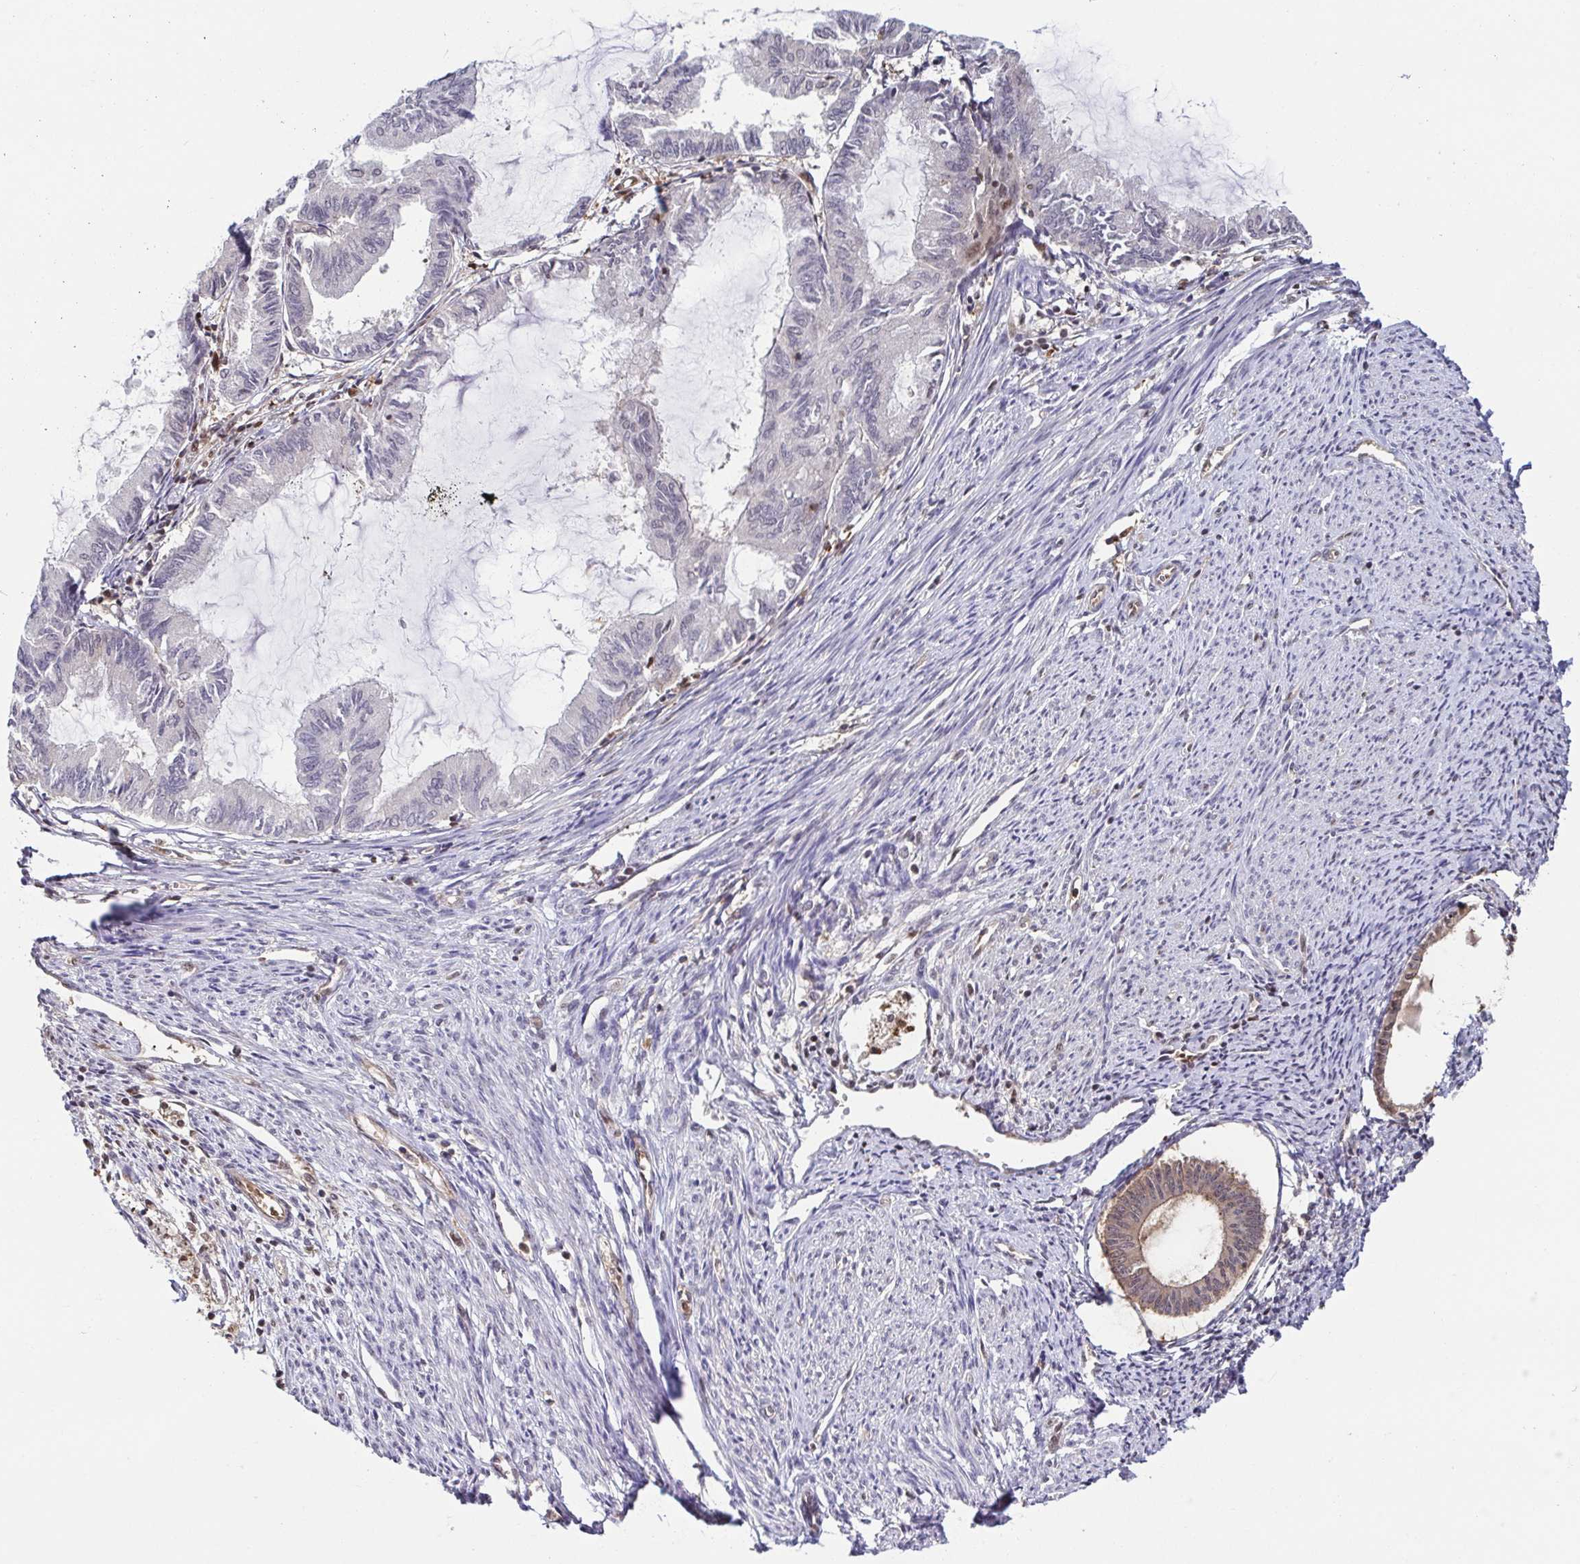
{"staining": {"intensity": "moderate", "quantity": "<25%", "location": "cytoplasmic/membranous,nuclear"}, "tissue": "endometrial cancer", "cell_type": "Tumor cells", "image_type": "cancer", "snomed": [{"axis": "morphology", "description": "Adenocarcinoma, NOS"}, {"axis": "topography", "description": "Endometrium"}], "caption": "A low amount of moderate cytoplasmic/membranous and nuclear positivity is present in approximately <25% of tumor cells in endometrial adenocarcinoma tissue. (Brightfield microscopy of DAB IHC at high magnification).", "gene": "PSMB9", "patient": {"sex": "female", "age": 86}}